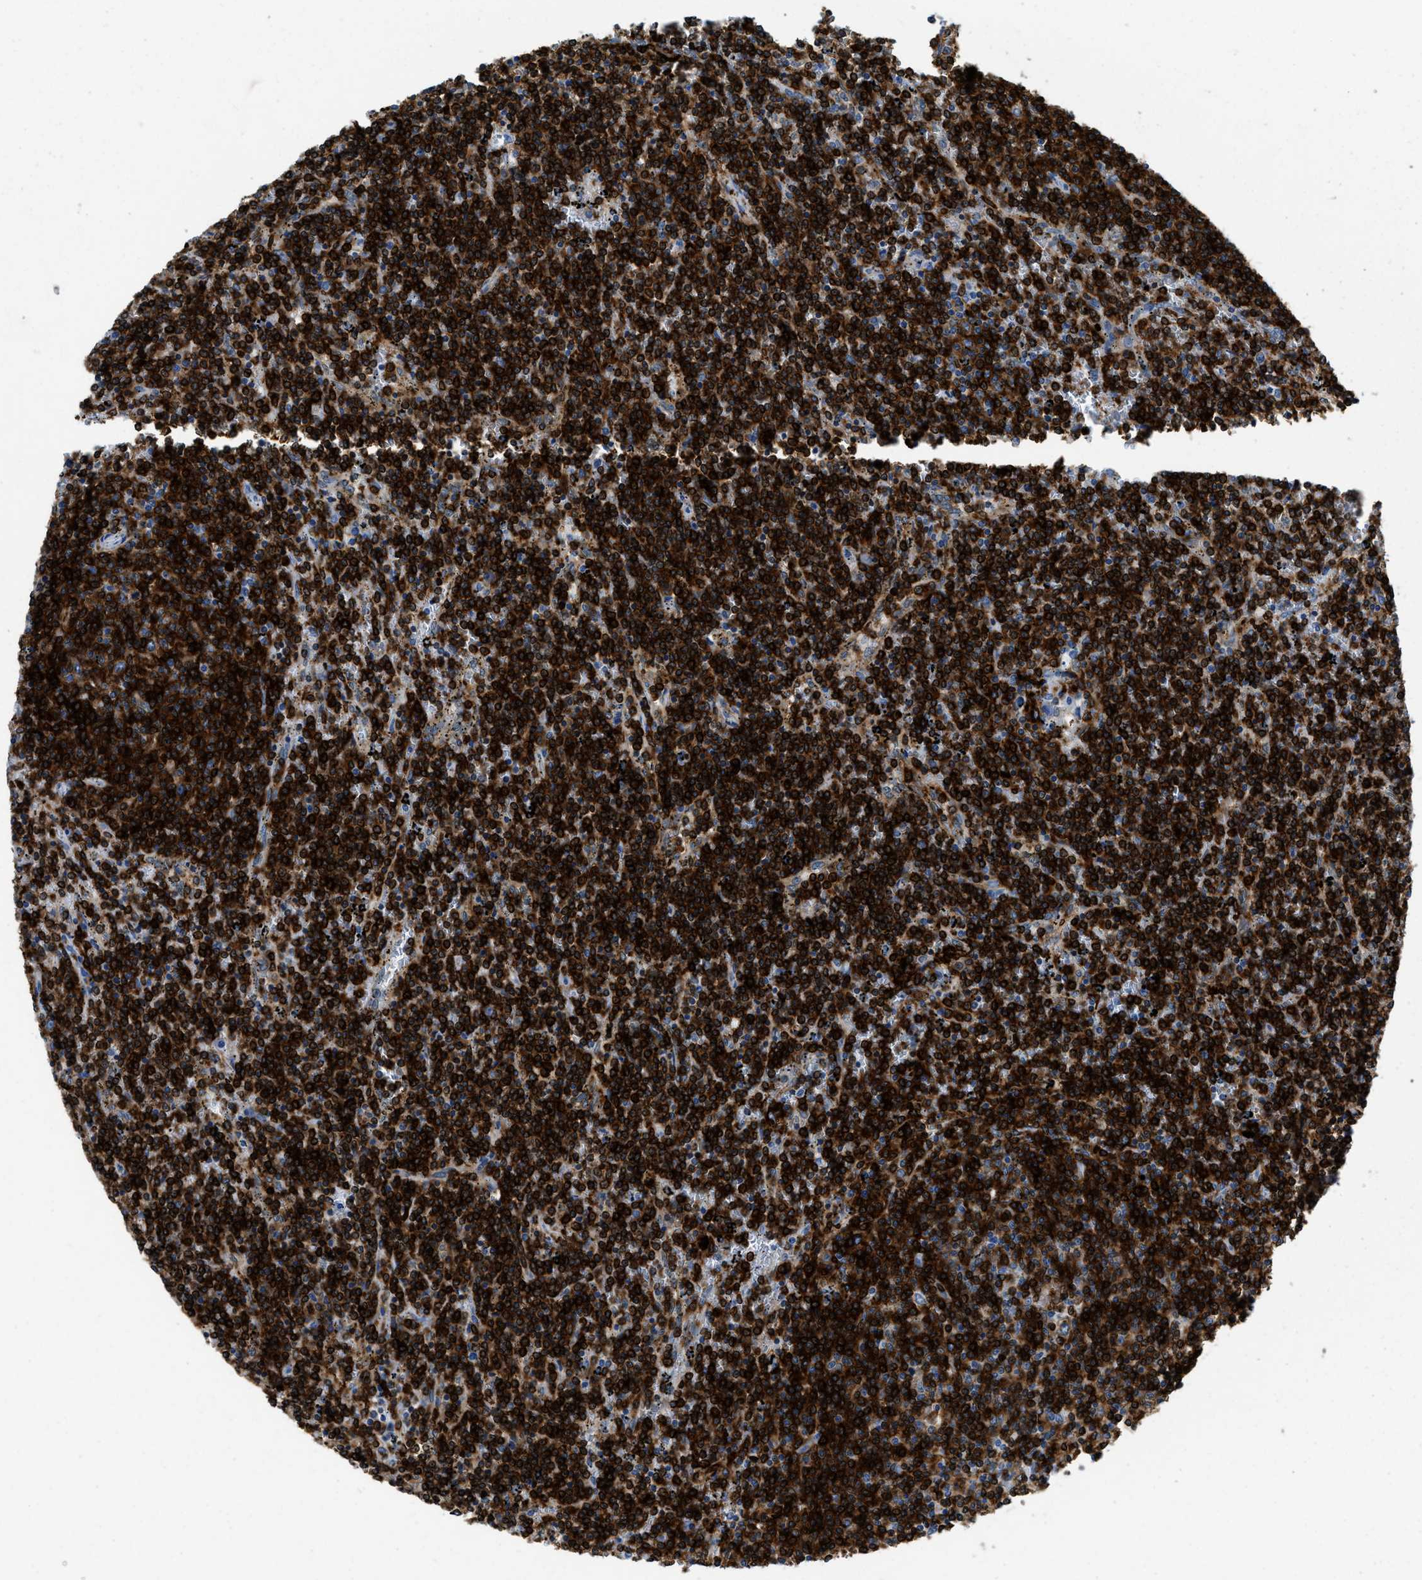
{"staining": {"intensity": "strong", "quantity": ">75%", "location": "cytoplasmic/membranous"}, "tissue": "lymphoma", "cell_type": "Tumor cells", "image_type": "cancer", "snomed": [{"axis": "morphology", "description": "Malignant lymphoma, non-Hodgkin's type, Low grade"}, {"axis": "topography", "description": "Spleen"}], "caption": "Lymphoma stained for a protein displays strong cytoplasmic/membranous positivity in tumor cells. The staining was performed using DAB to visualize the protein expression in brown, while the nuclei were stained in blue with hematoxylin (Magnification: 20x).", "gene": "CD226", "patient": {"sex": "female", "age": 50}}